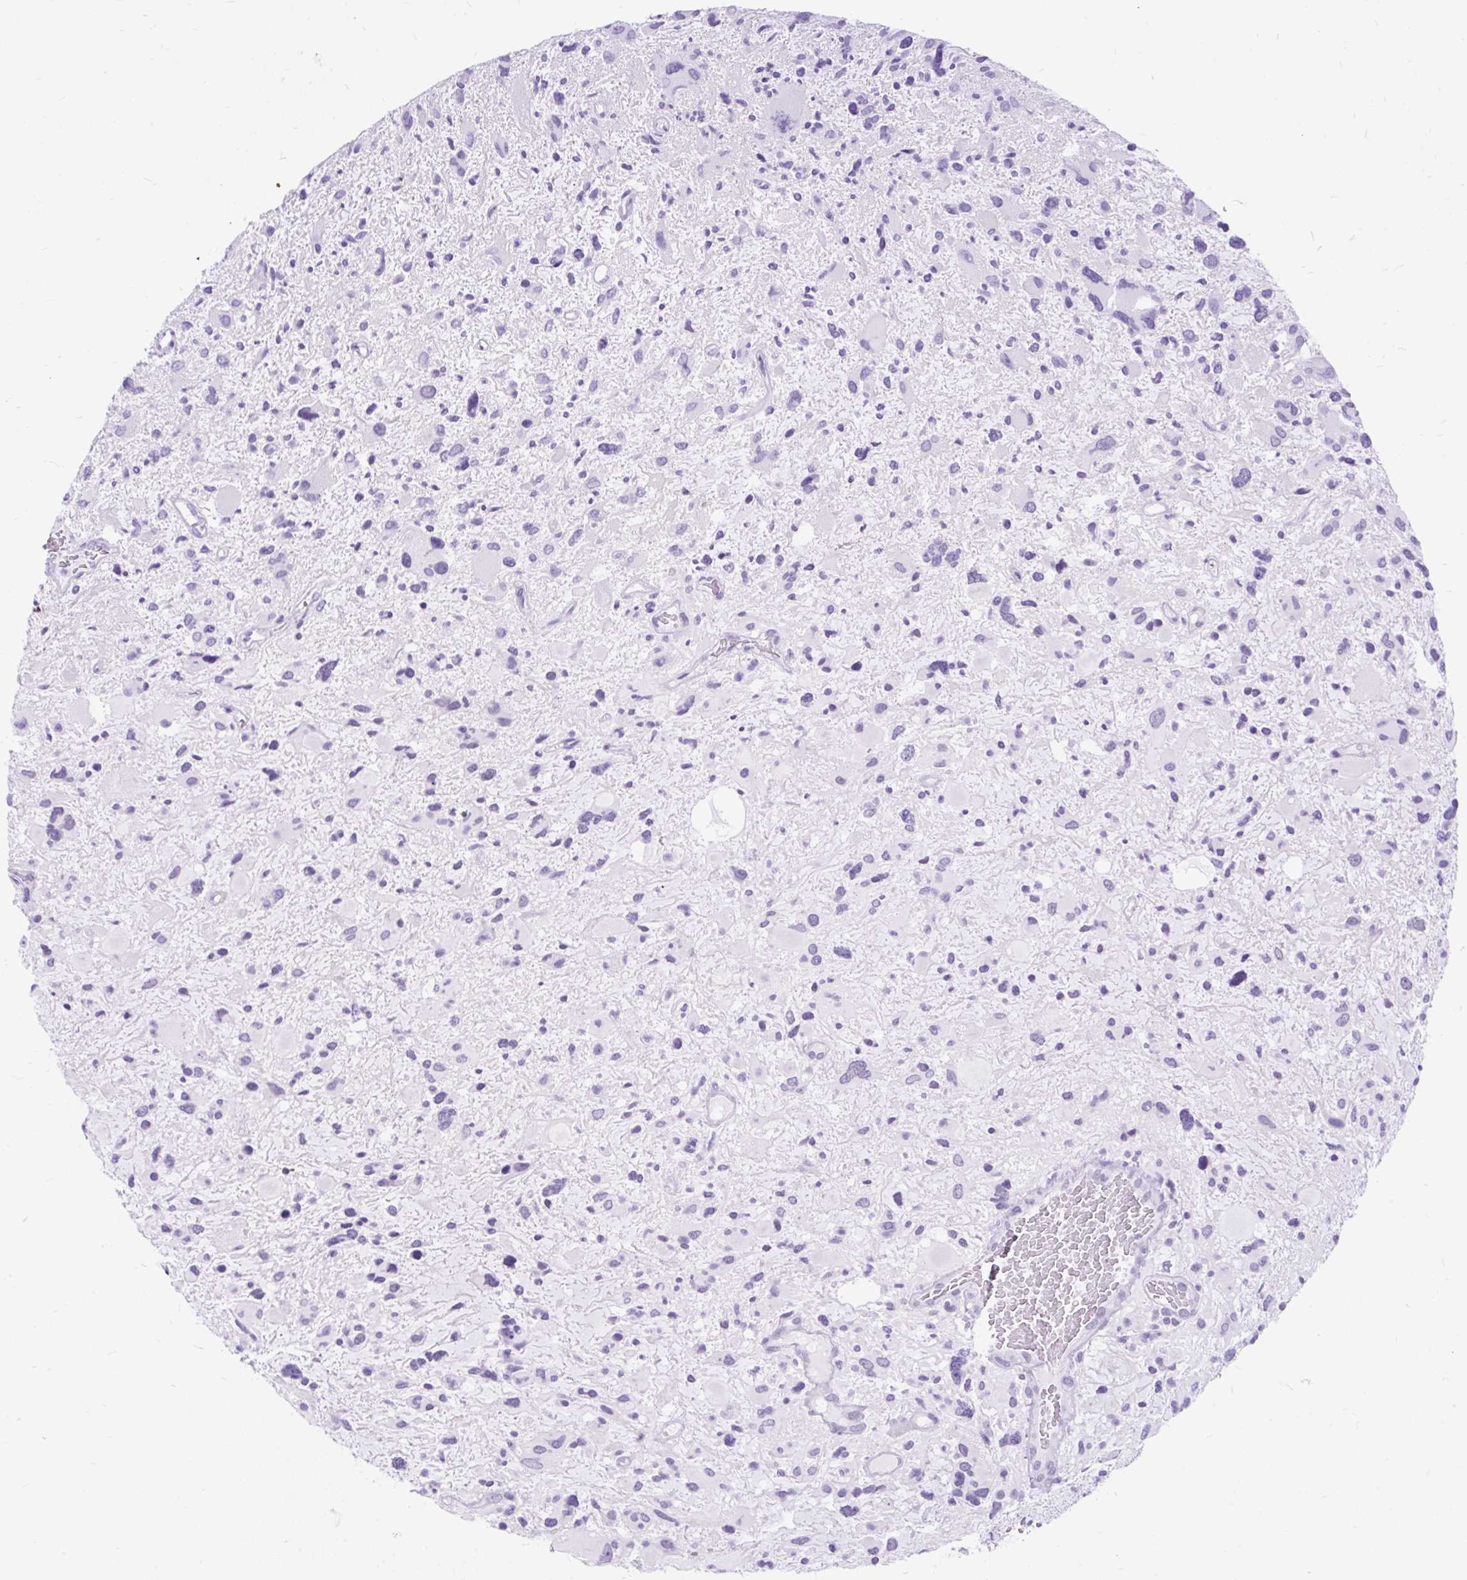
{"staining": {"intensity": "negative", "quantity": "none", "location": "none"}, "tissue": "glioma", "cell_type": "Tumor cells", "image_type": "cancer", "snomed": [{"axis": "morphology", "description": "Glioma, malignant, High grade"}, {"axis": "topography", "description": "Brain"}], "caption": "There is no significant positivity in tumor cells of malignant glioma (high-grade). (DAB IHC with hematoxylin counter stain).", "gene": "SCGB1A1", "patient": {"sex": "female", "age": 11}}